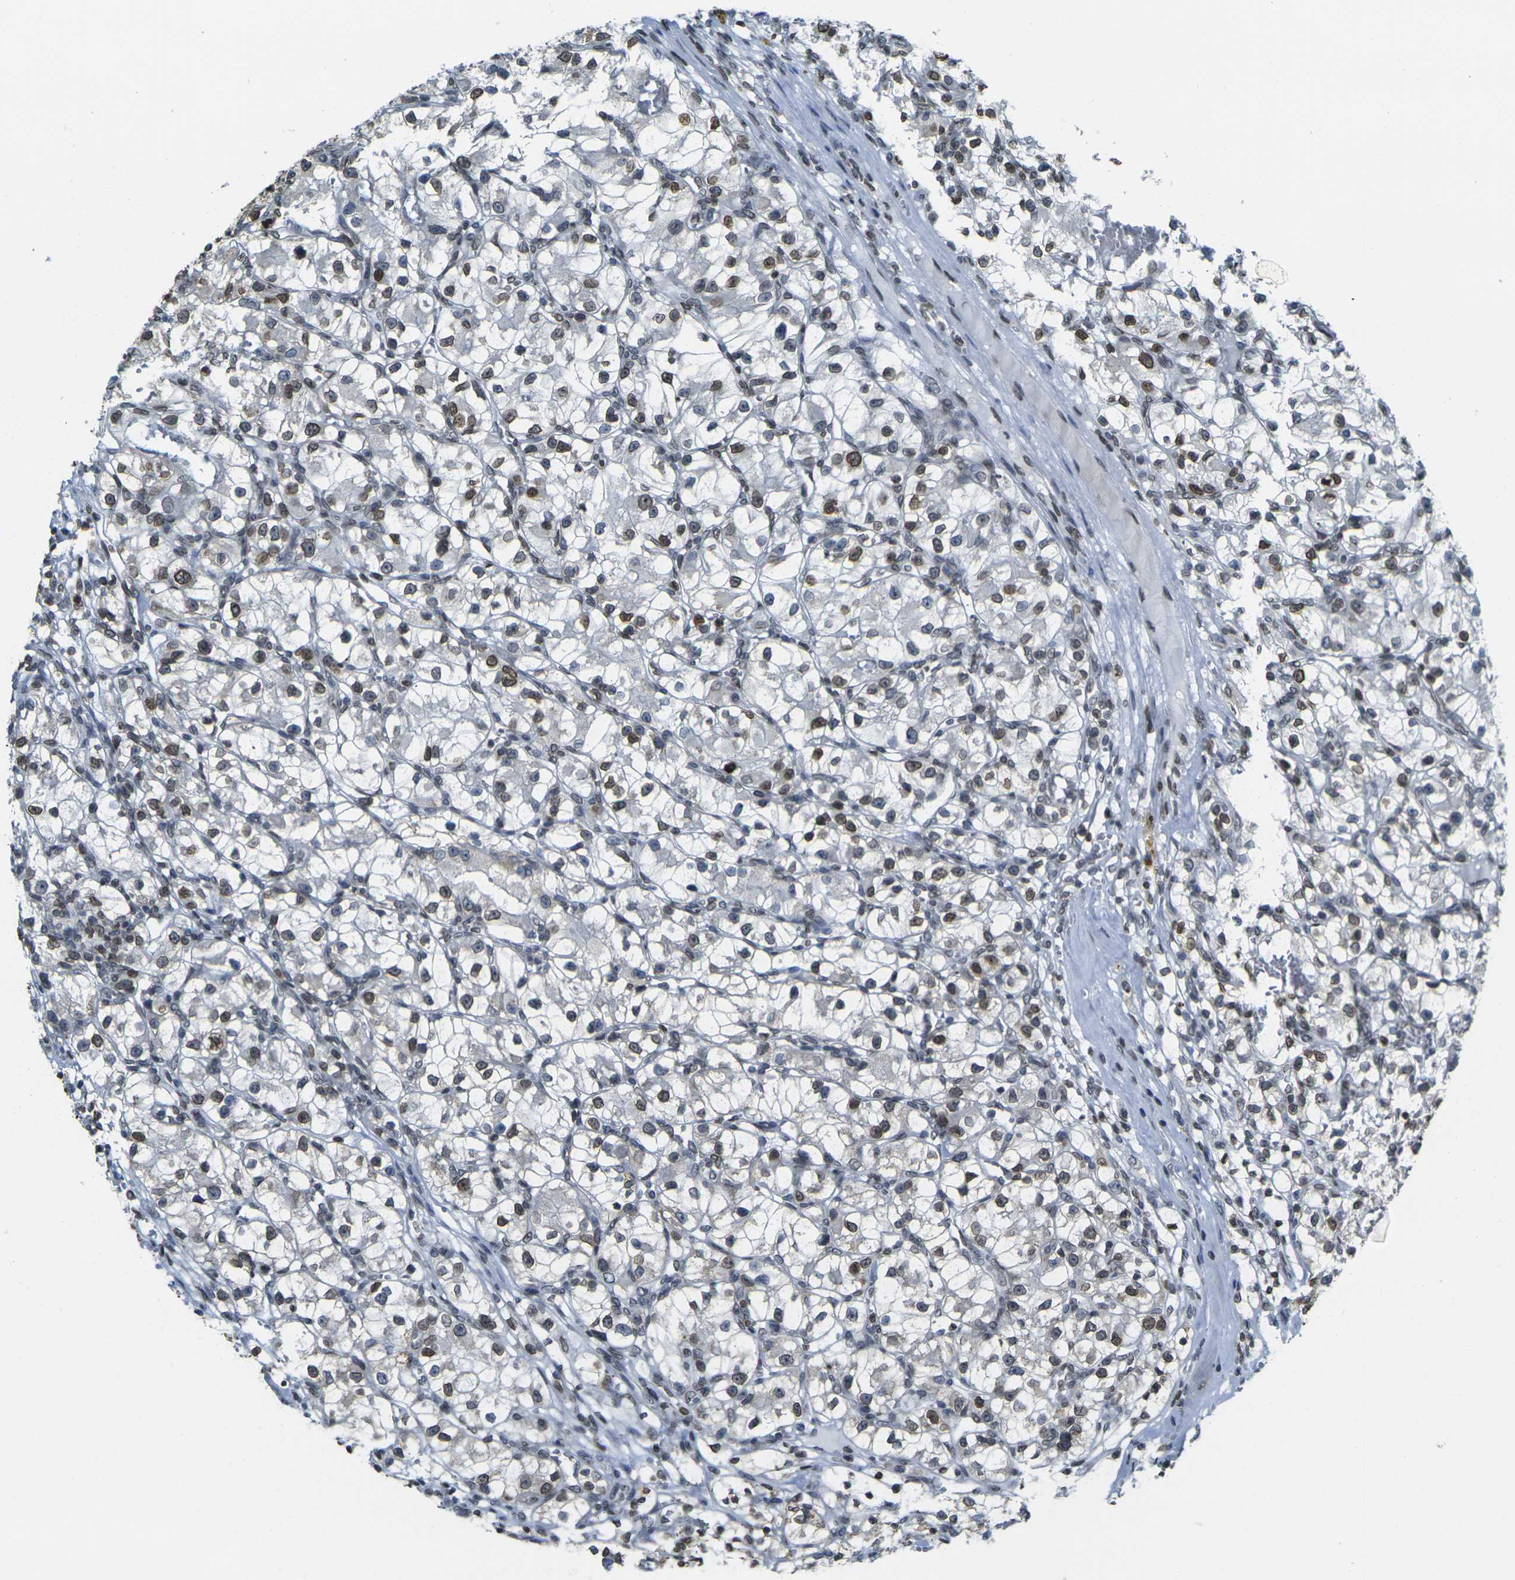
{"staining": {"intensity": "moderate", "quantity": ">75%", "location": "cytoplasmic/membranous,nuclear"}, "tissue": "renal cancer", "cell_type": "Tumor cells", "image_type": "cancer", "snomed": [{"axis": "morphology", "description": "Adenocarcinoma, NOS"}, {"axis": "topography", "description": "Kidney"}], "caption": "Tumor cells display medium levels of moderate cytoplasmic/membranous and nuclear expression in about >75% of cells in adenocarcinoma (renal).", "gene": "BRDT", "patient": {"sex": "female", "age": 57}}